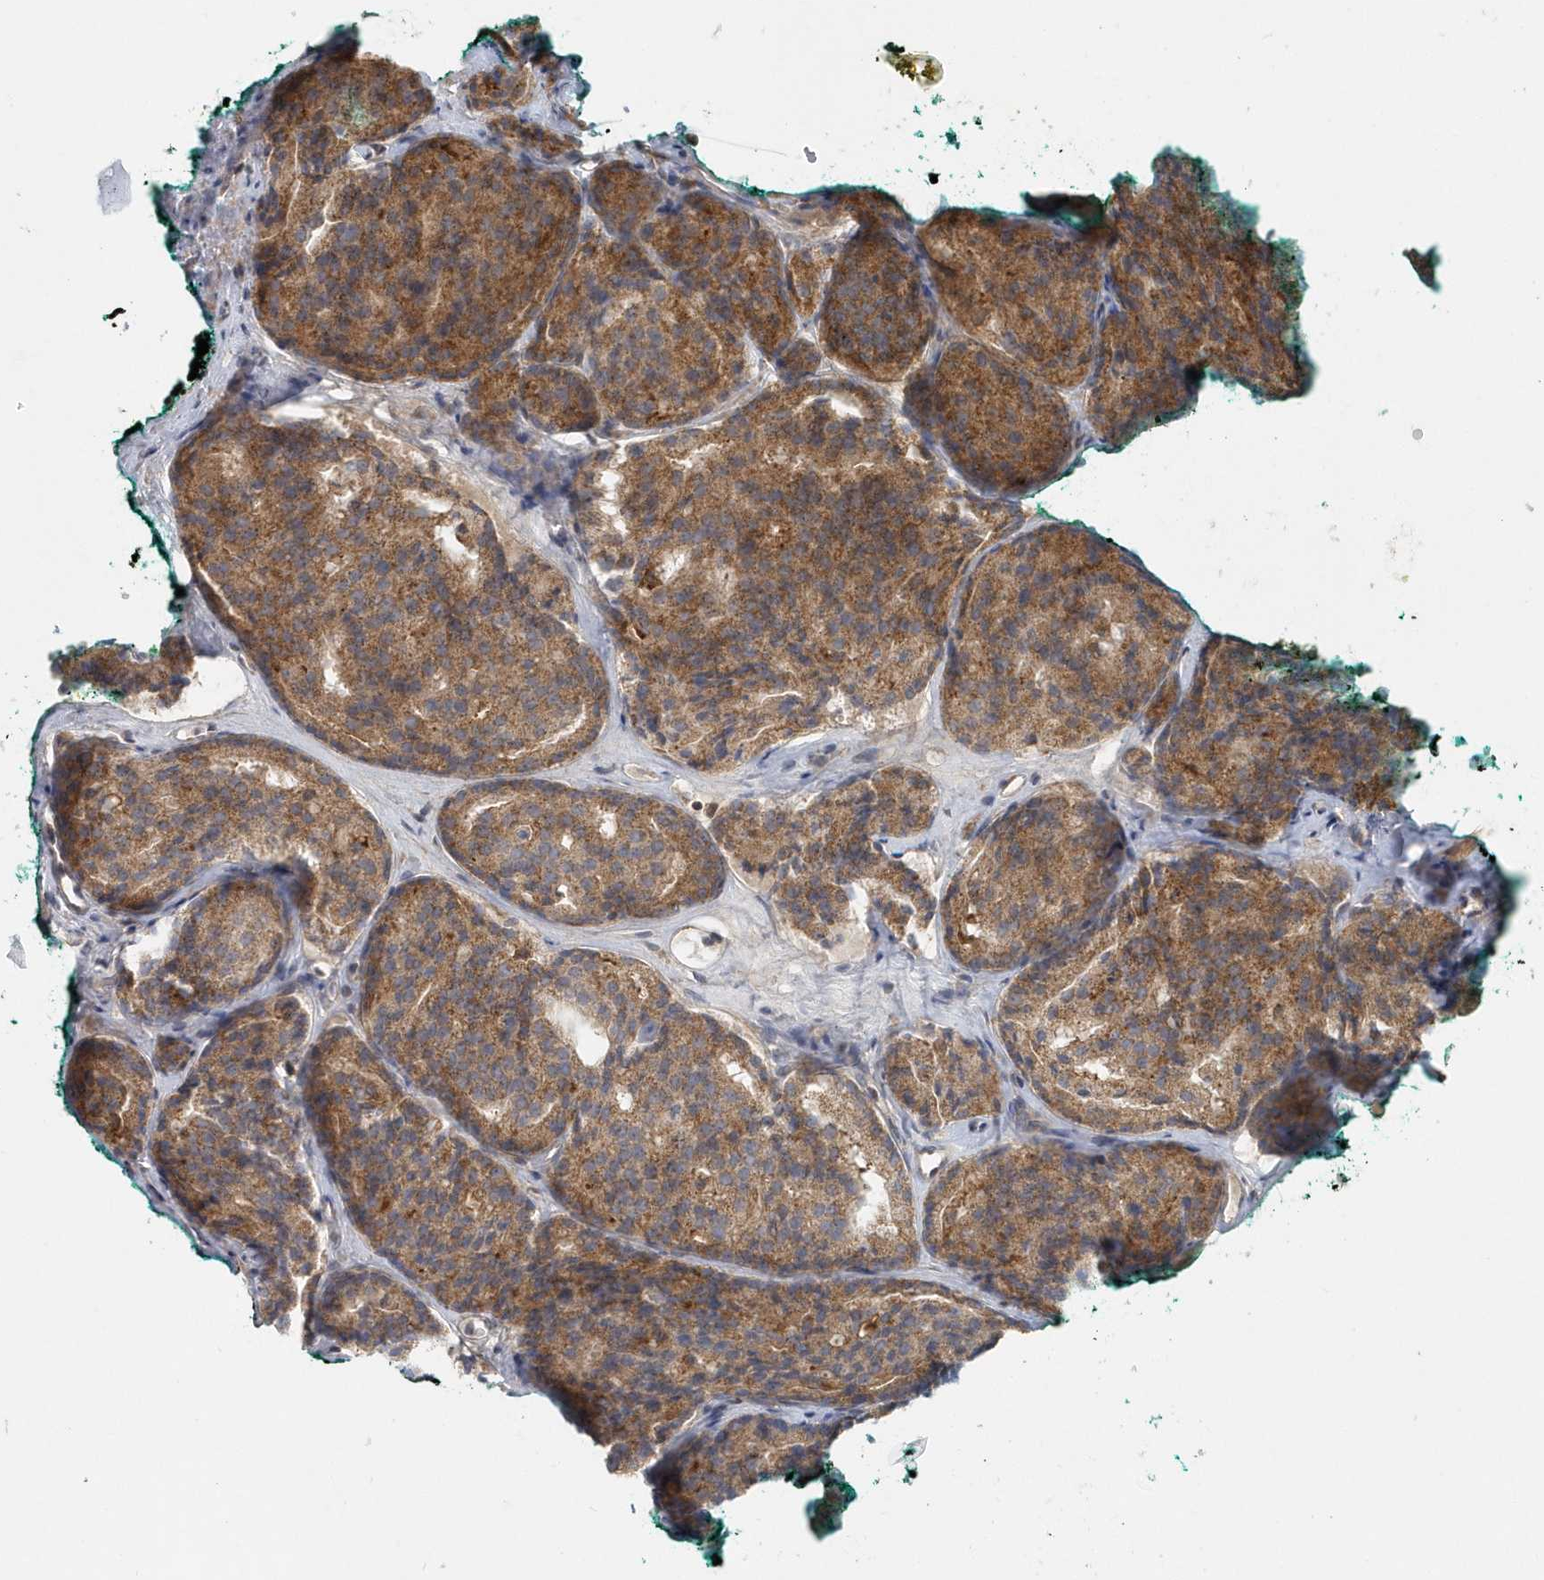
{"staining": {"intensity": "moderate", "quantity": ">75%", "location": "cytoplasmic/membranous"}, "tissue": "prostate cancer", "cell_type": "Tumor cells", "image_type": "cancer", "snomed": [{"axis": "morphology", "description": "Adenocarcinoma, High grade"}, {"axis": "topography", "description": "Prostate"}], "caption": "An image showing moderate cytoplasmic/membranous expression in about >75% of tumor cells in prostate adenocarcinoma (high-grade), as visualized by brown immunohistochemical staining.", "gene": "MMUT", "patient": {"sex": "male", "age": 64}}